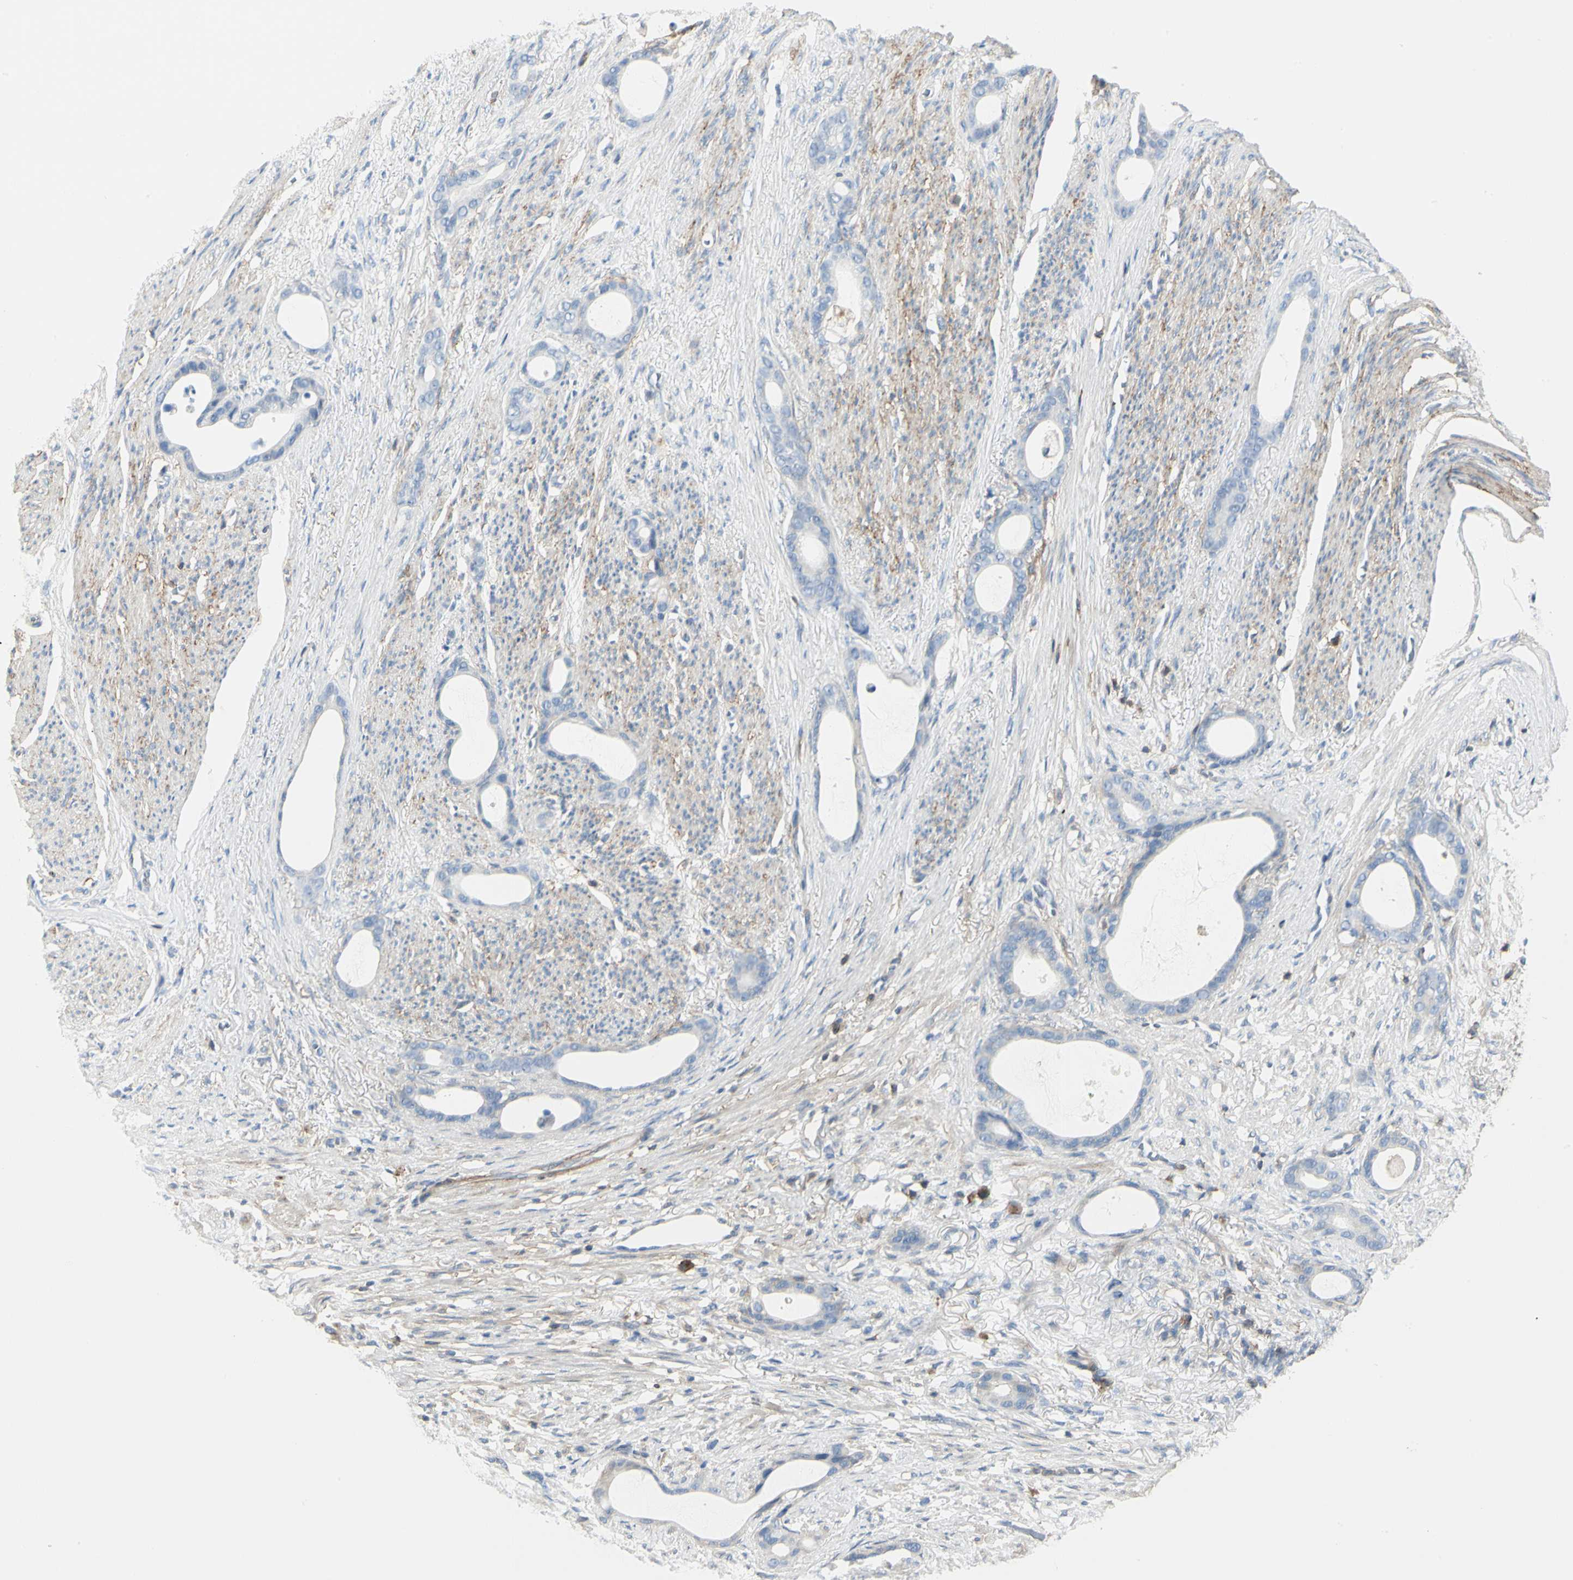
{"staining": {"intensity": "negative", "quantity": "none", "location": "none"}, "tissue": "stomach cancer", "cell_type": "Tumor cells", "image_type": "cancer", "snomed": [{"axis": "morphology", "description": "Adenocarcinoma, NOS"}, {"axis": "topography", "description": "Stomach"}], "caption": "The IHC micrograph has no significant staining in tumor cells of stomach adenocarcinoma tissue. Brightfield microscopy of IHC stained with DAB (3,3'-diaminobenzidine) (brown) and hematoxylin (blue), captured at high magnification.", "gene": "CLEC2B", "patient": {"sex": "female", "age": 75}}